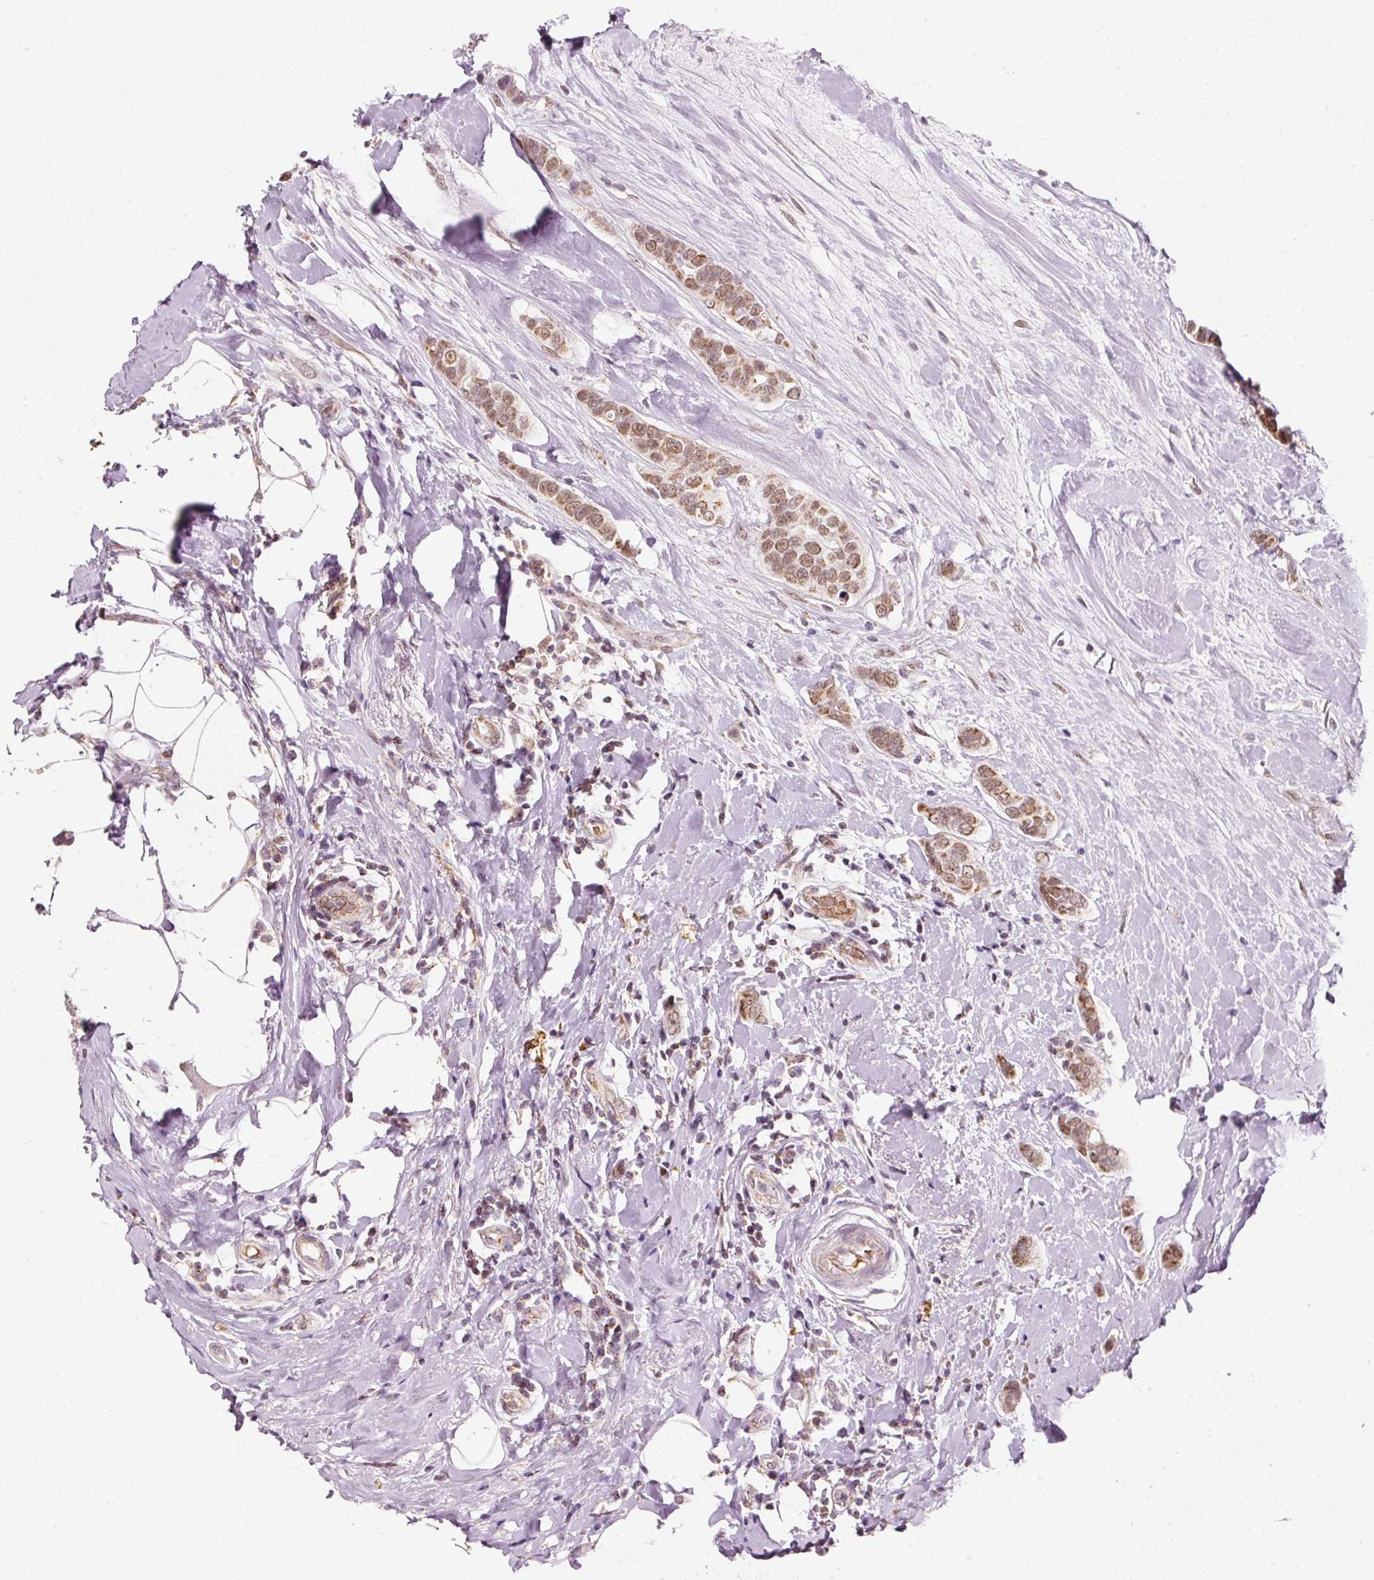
{"staining": {"intensity": "moderate", "quantity": ">75%", "location": "cytoplasmic/membranous,nuclear"}, "tissue": "breast cancer", "cell_type": "Tumor cells", "image_type": "cancer", "snomed": [{"axis": "morphology", "description": "Lobular carcinoma"}, {"axis": "topography", "description": "Breast"}], "caption": "High-power microscopy captured an immunohistochemistry image of breast cancer, revealing moderate cytoplasmic/membranous and nuclear staining in approximately >75% of tumor cells.", "gene": "ZNF460", "patient": {"sex": "female", "age": 51}}